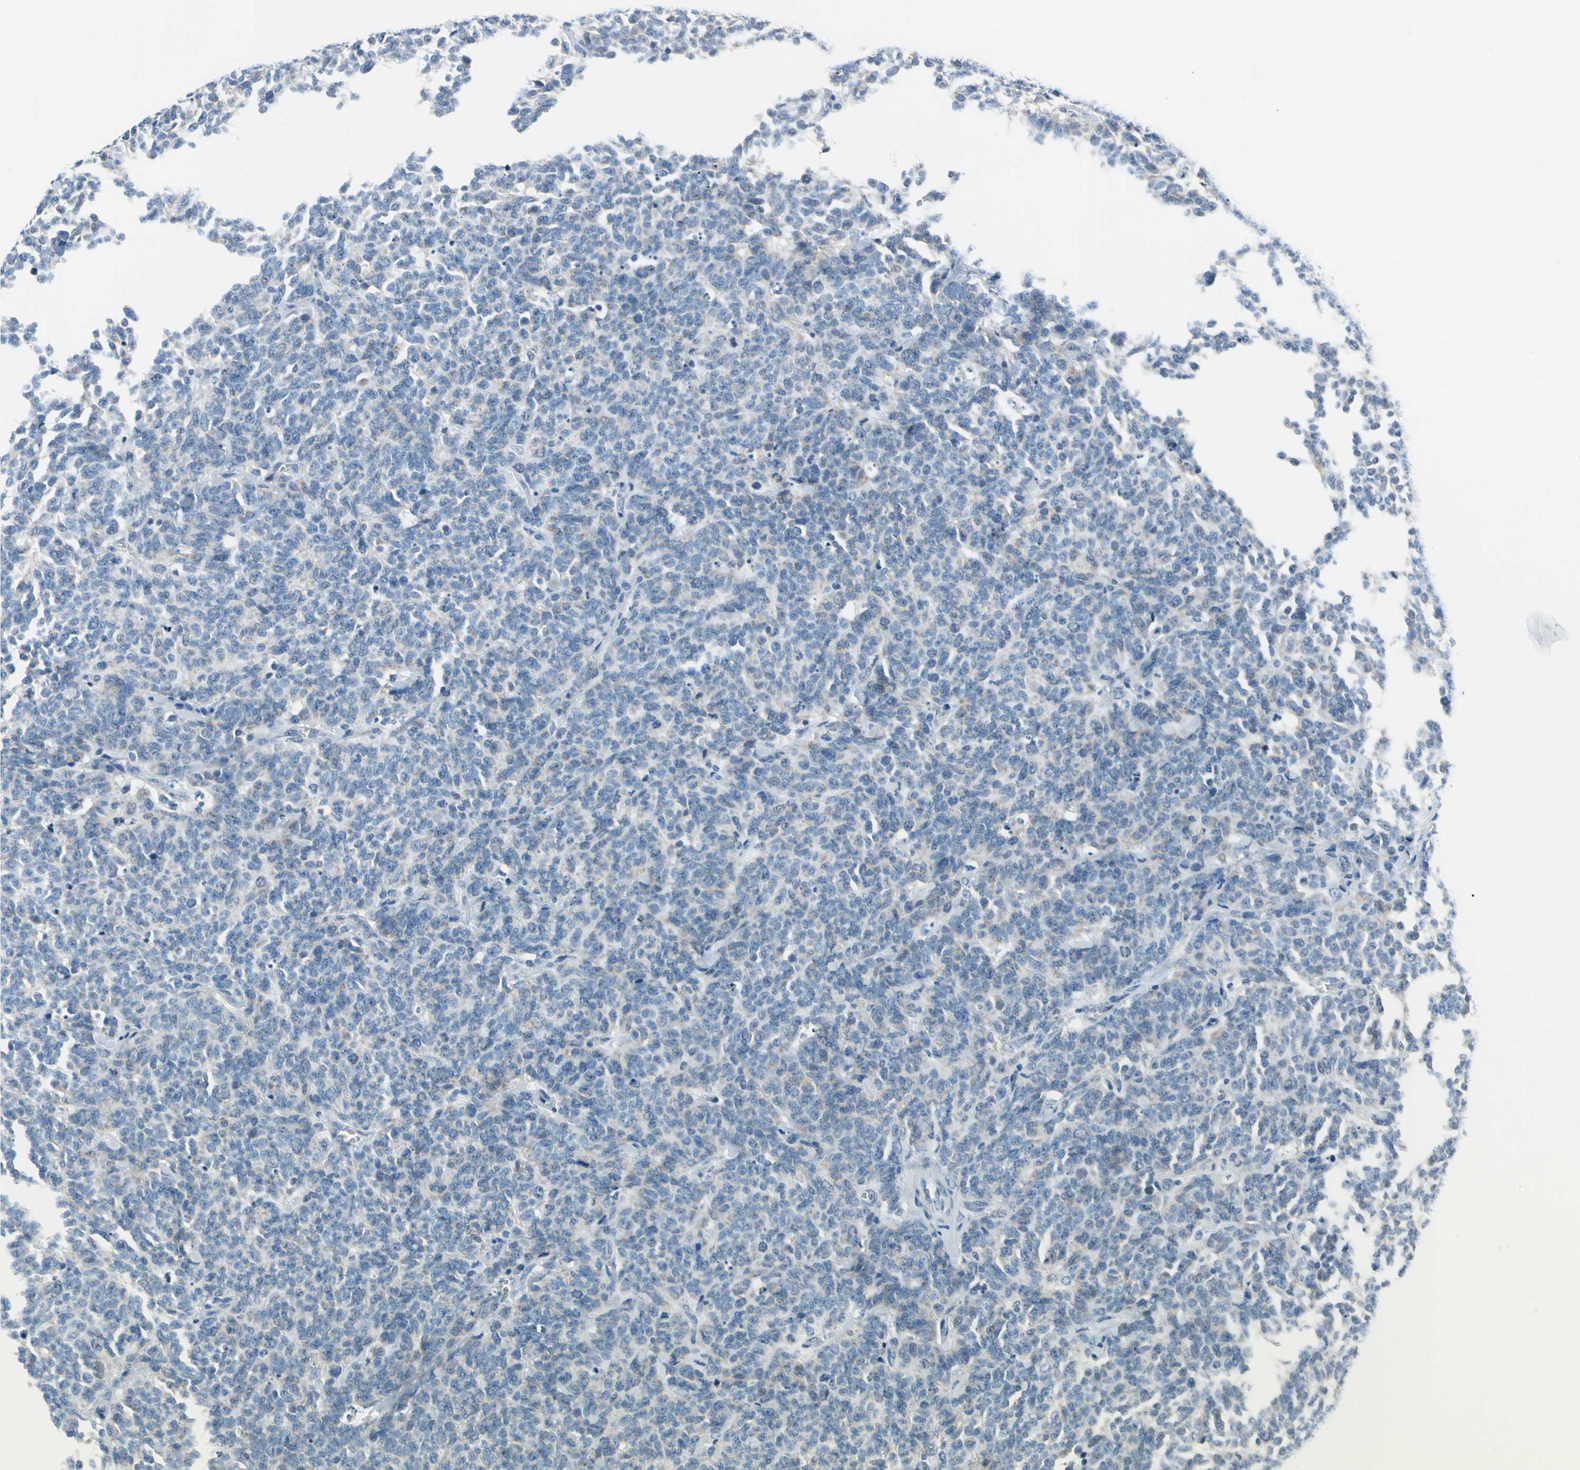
{"staining": {"intensity": "negative", "quantity": "none", "location": "none"}, "tissue": "lung cancer", "cell_type": "Tumor cells", "image_type": "cancer", "snomed": [{"axis": "morphology", "description": "Neoplasm, malignant, NOS"}, {"axis": "topography", "description": "Lung"}], "caption": "This is an immunohistochemistry histopathology image of lung cancer. There is no positivity in tumor cells.", "gene": "MUC4", "patient": {"sex": "female", "age": 58}}